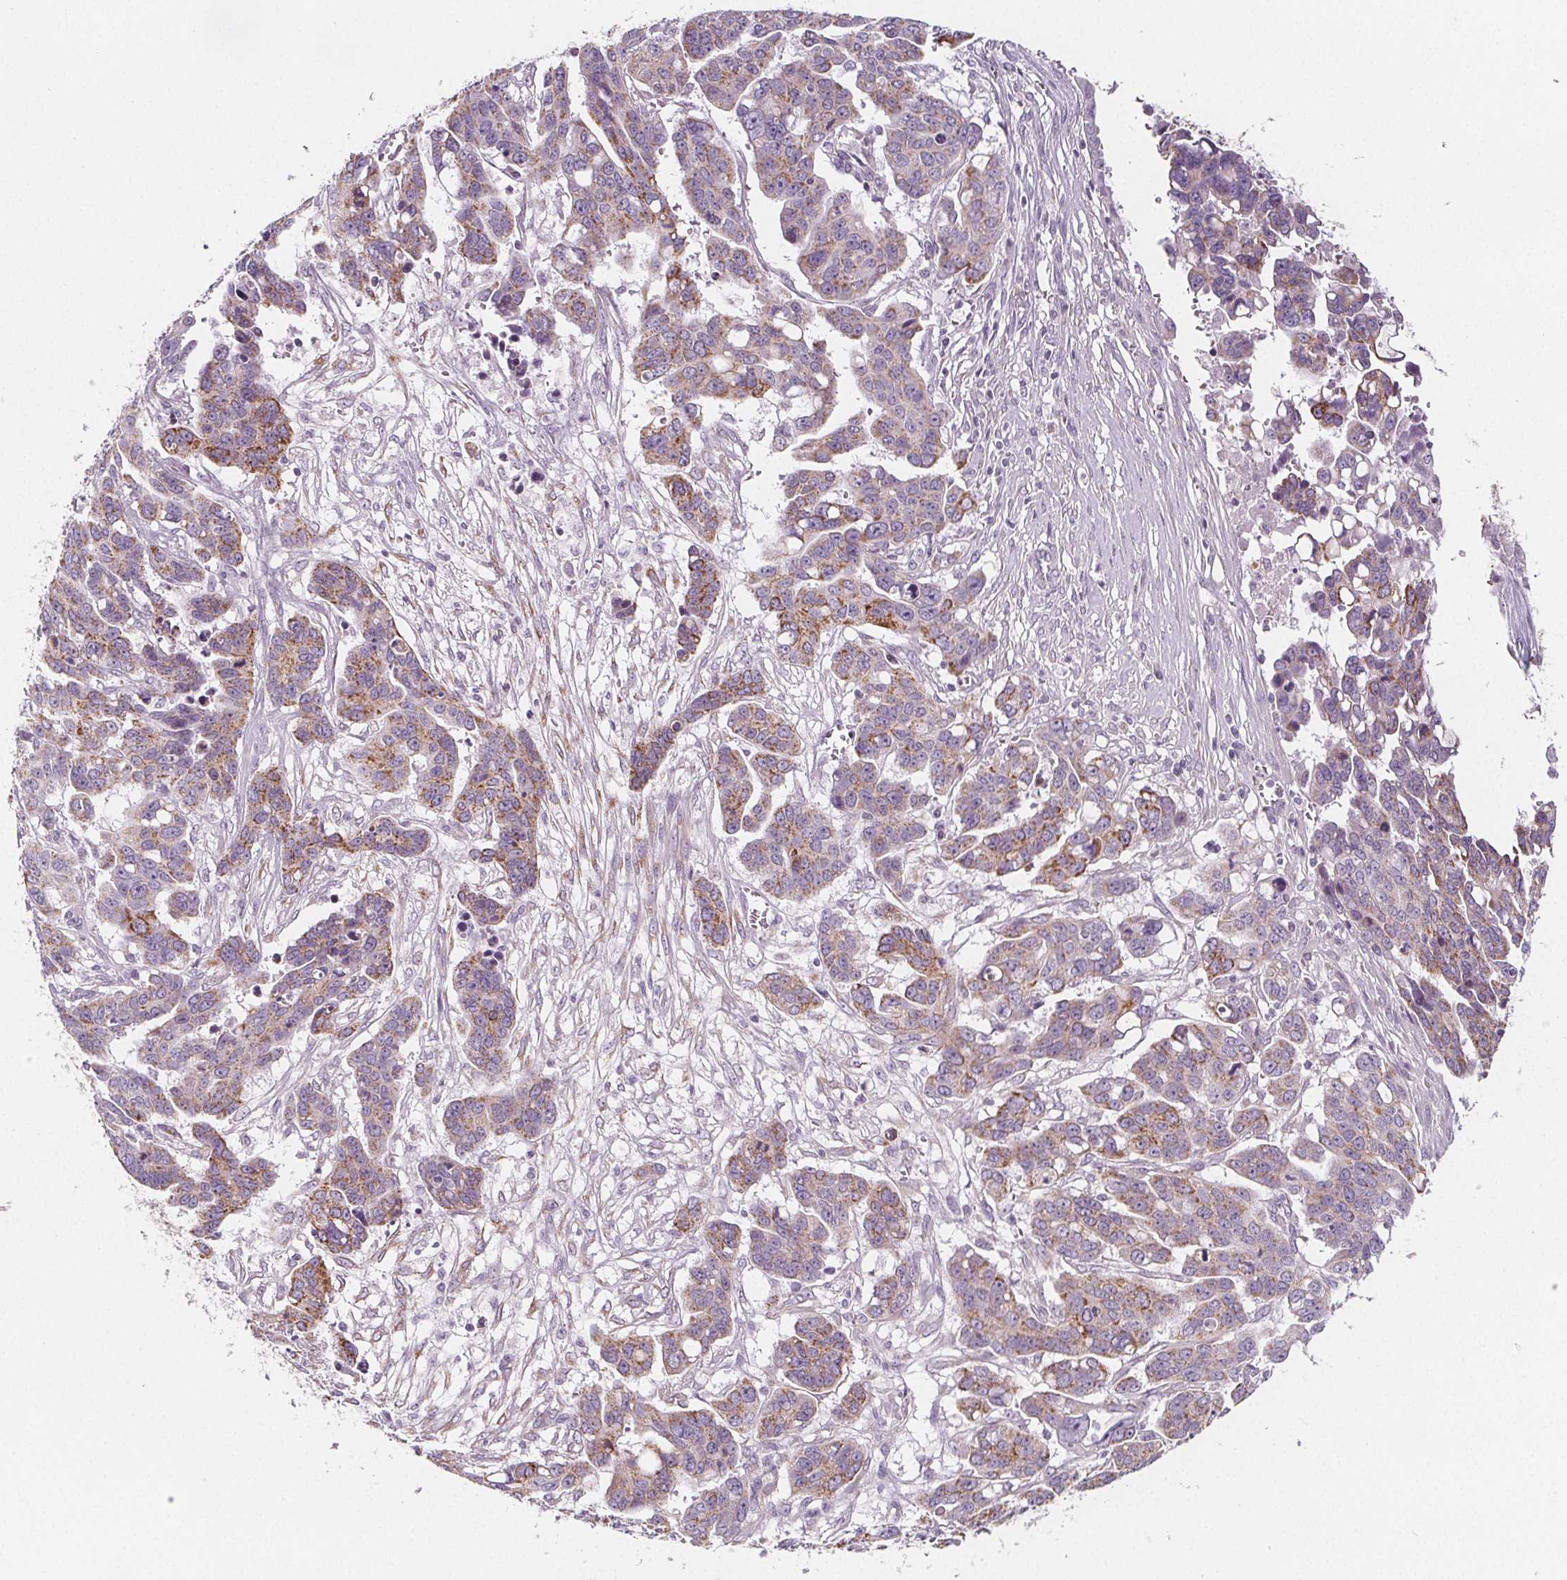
{"staining": {"intensity": "moderate", "quantity": "25%-75%", "location": "cytoplasmic/membranous"}, "tissue": "ovarian cancer", "cell_type": "Tumor cells", "image_type": "cancer", "snomed": [{"axis": "morphology", "description": "Carcinoma, endometroid"}, {"axis": "topography", "description": "Ovary"}], "caption": "A brown stain labels moderate cytoplasmic/membranous positivity of a protein in endometroid carcinoma (ovarian) tumor cells.", "gene": "IL17C", "patient": {"sex": "female", "age": 78}}